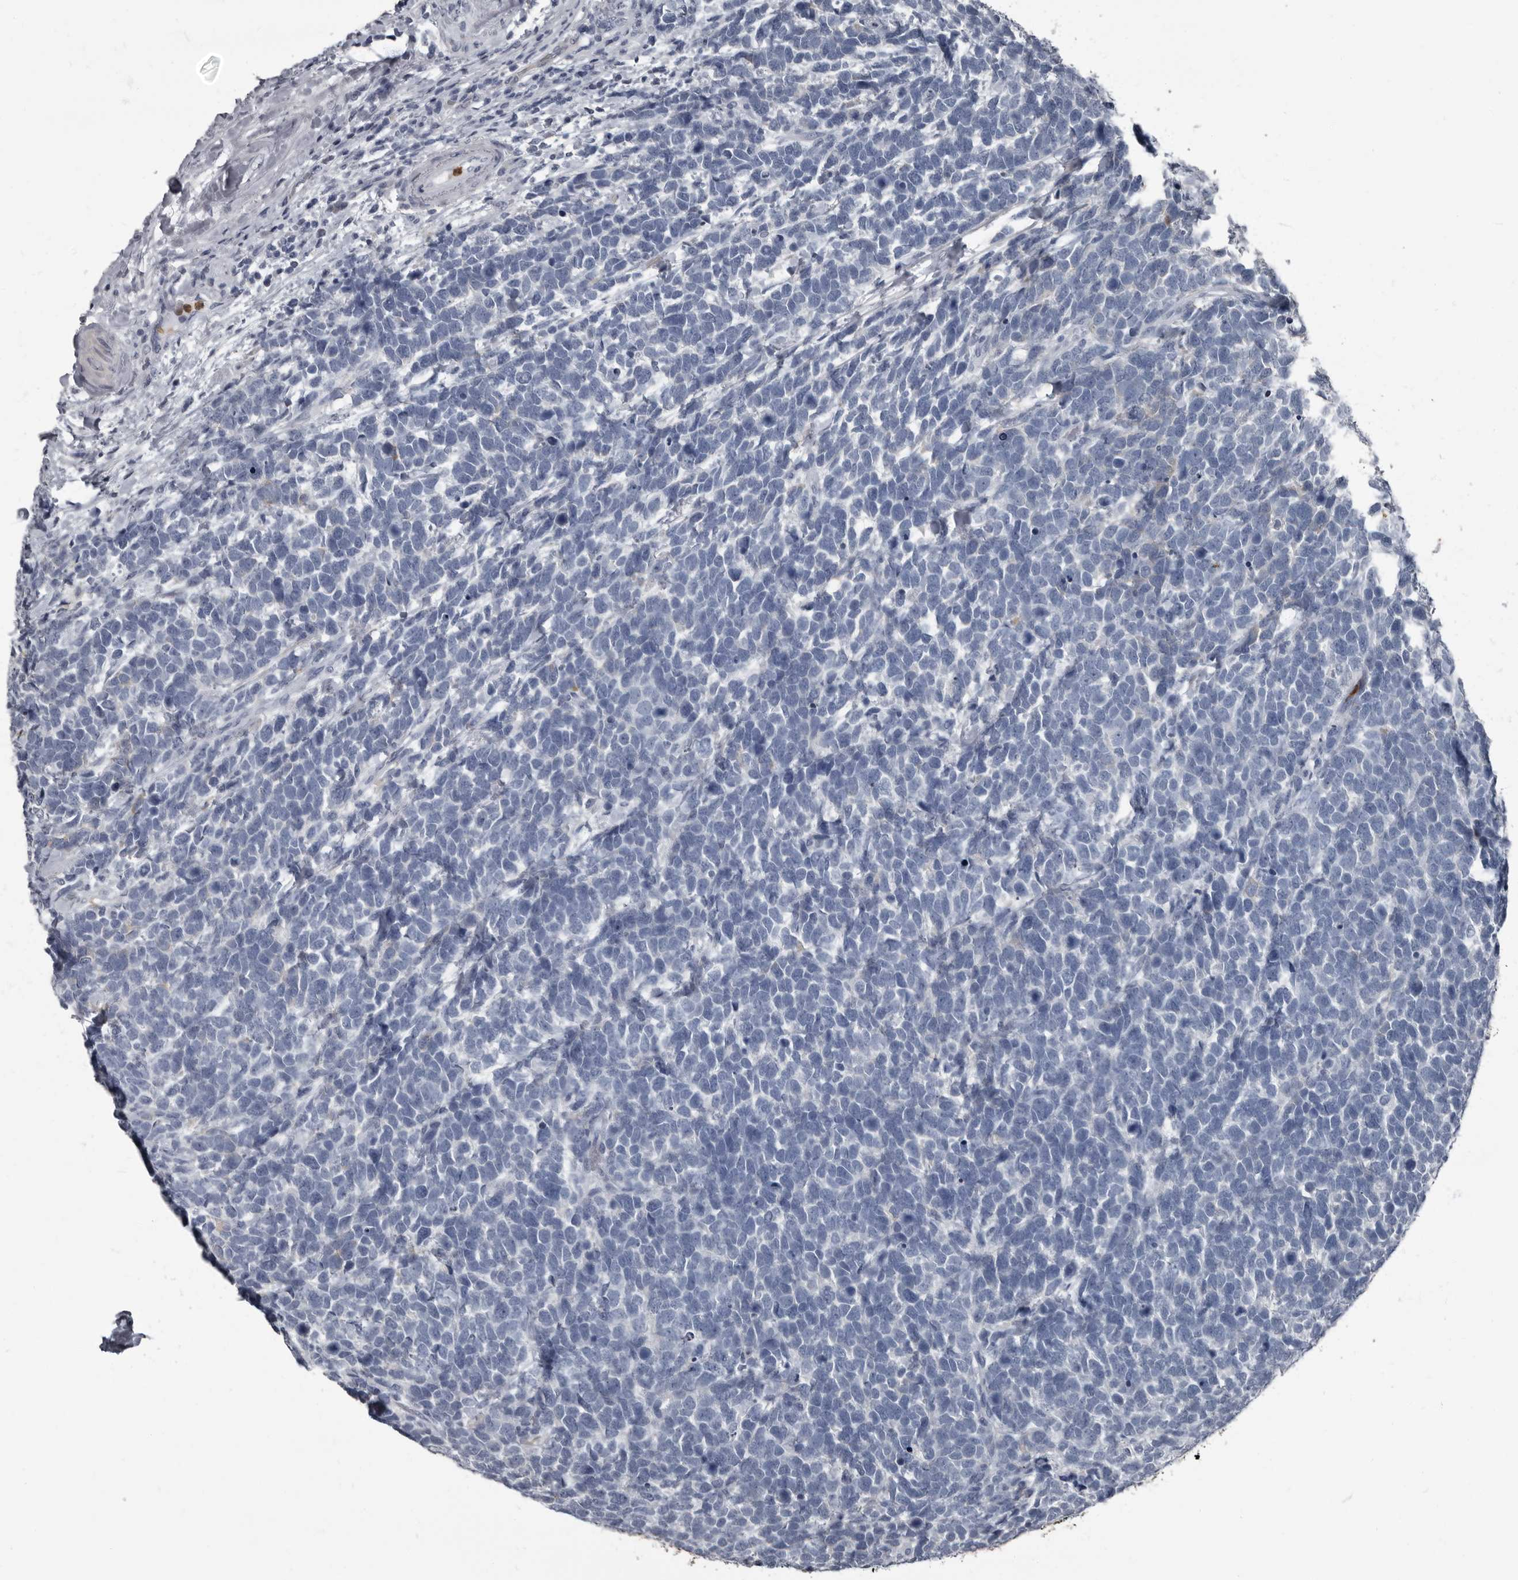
{"staining": {"intensity": "negative", "quantity": "none", "location": "none"}, "tissue": "urothelial cancer", "cell_type": "Tumor cells", "image_type": "cancer", "snomed": [{"axis": "morphology", "description": "Urothelial carcinoma, High grade"}, {"axis": "topography", "description": "Urinary bladder"}], "caption": "Tumor cells are negative for protein expression in human high-grade urothelial carcinoma.", "gene": "TPD52L1", "patient": {"sex": "female", "age": 82}}